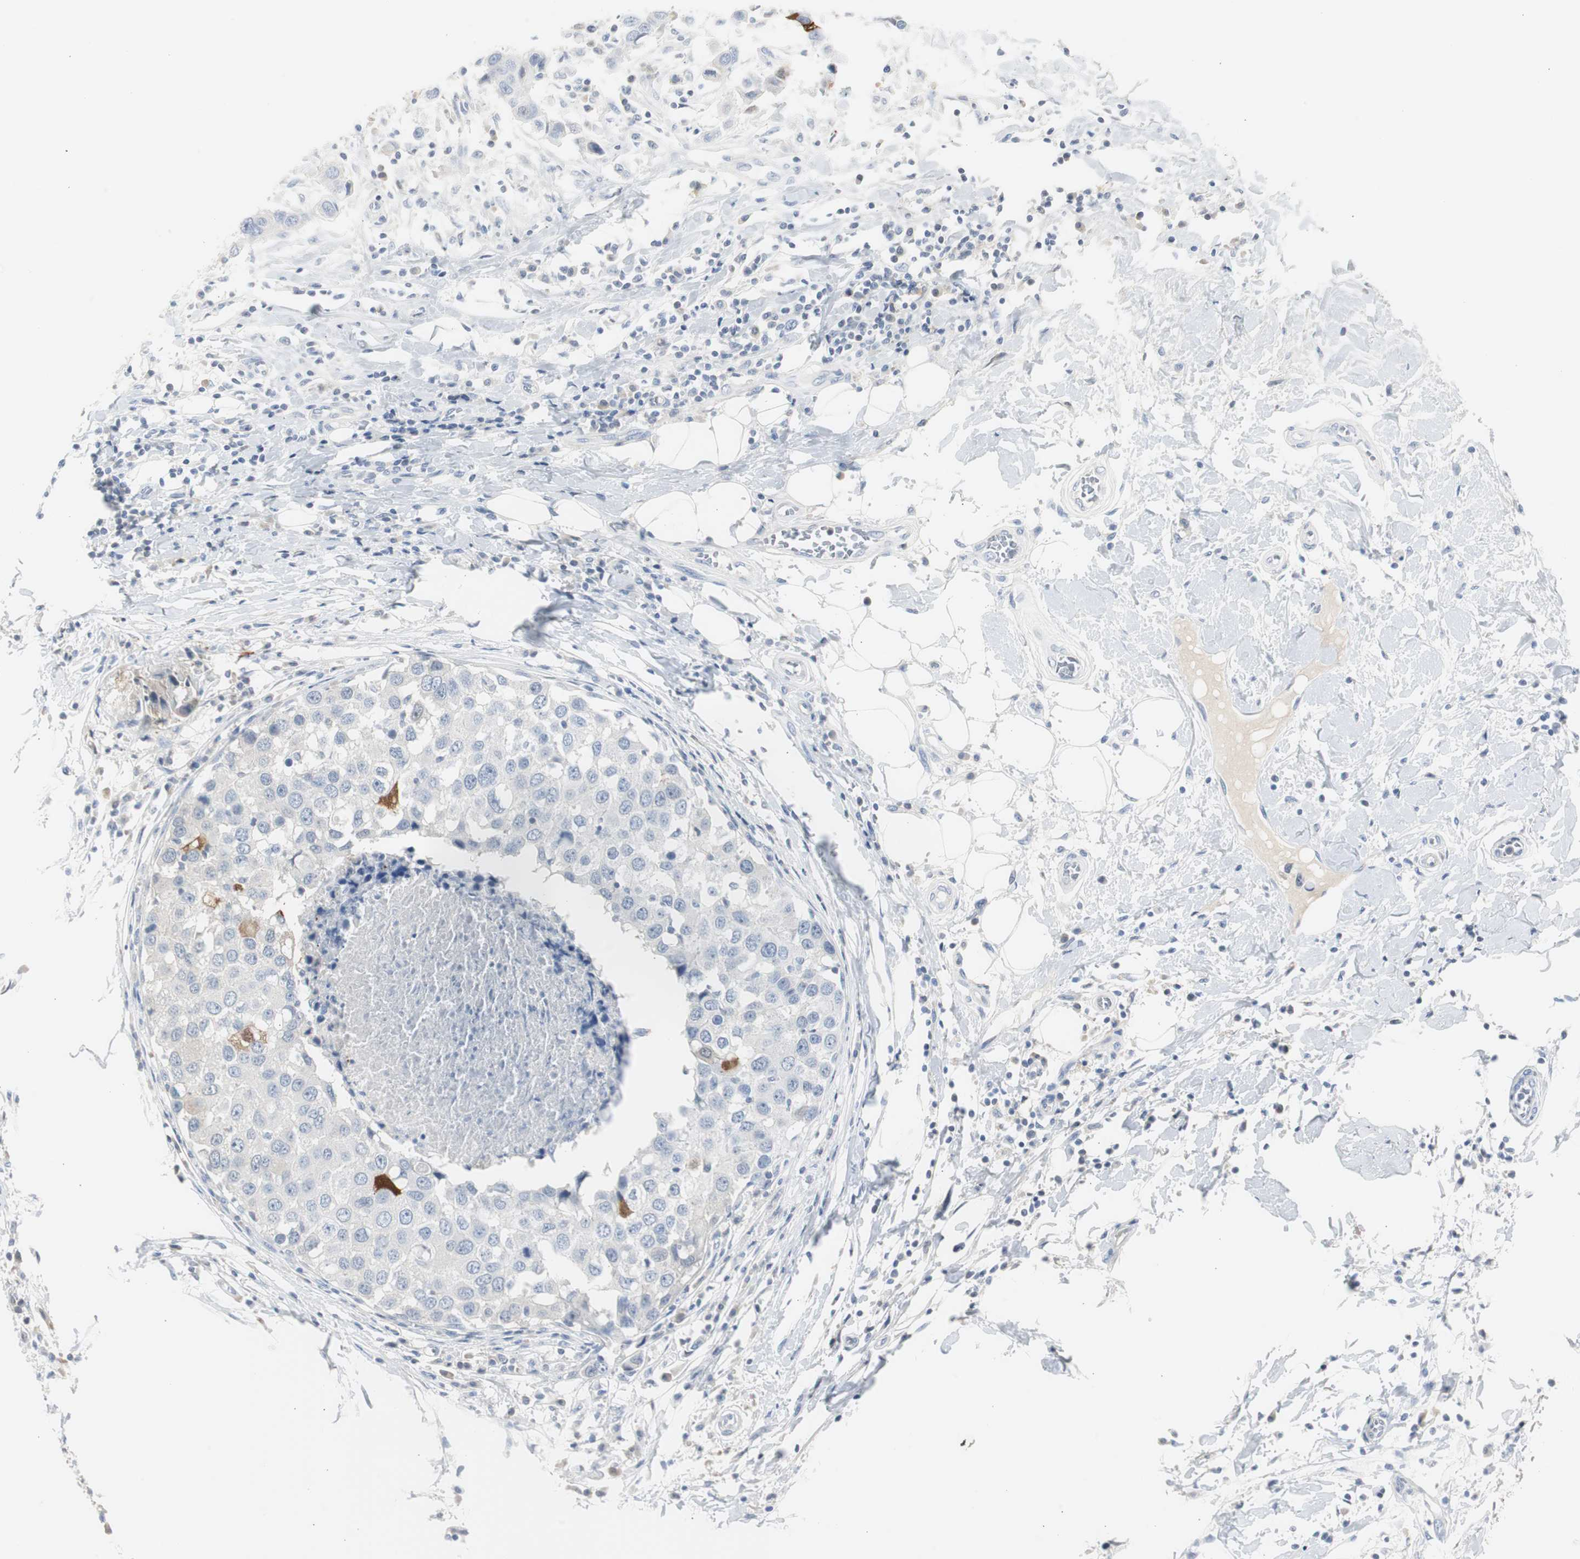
{"staining": {"intensity": "negative", "quantity": "none", "location": "none"}, "tissue": "breast cancer", "cell_type": "Tumor cells", "image_type": "cancer", "snomed": [{"axis": "morphology", "description": "Duct carcinoma"}, {"axis": "topography", "description": "Breast"}], "caption": "Immunohistochemical staining of infiltrating ductal carcinoma (breast) demonstrates no significant staining in tumor cells. The staining was performed using DAB to visualize the protein expression in brown, while the nuclei were stained in blue with hematoxylin (Magnification: 20x).", "gene": "S100A7", "patient": {"sex": "female", "age": 27}}